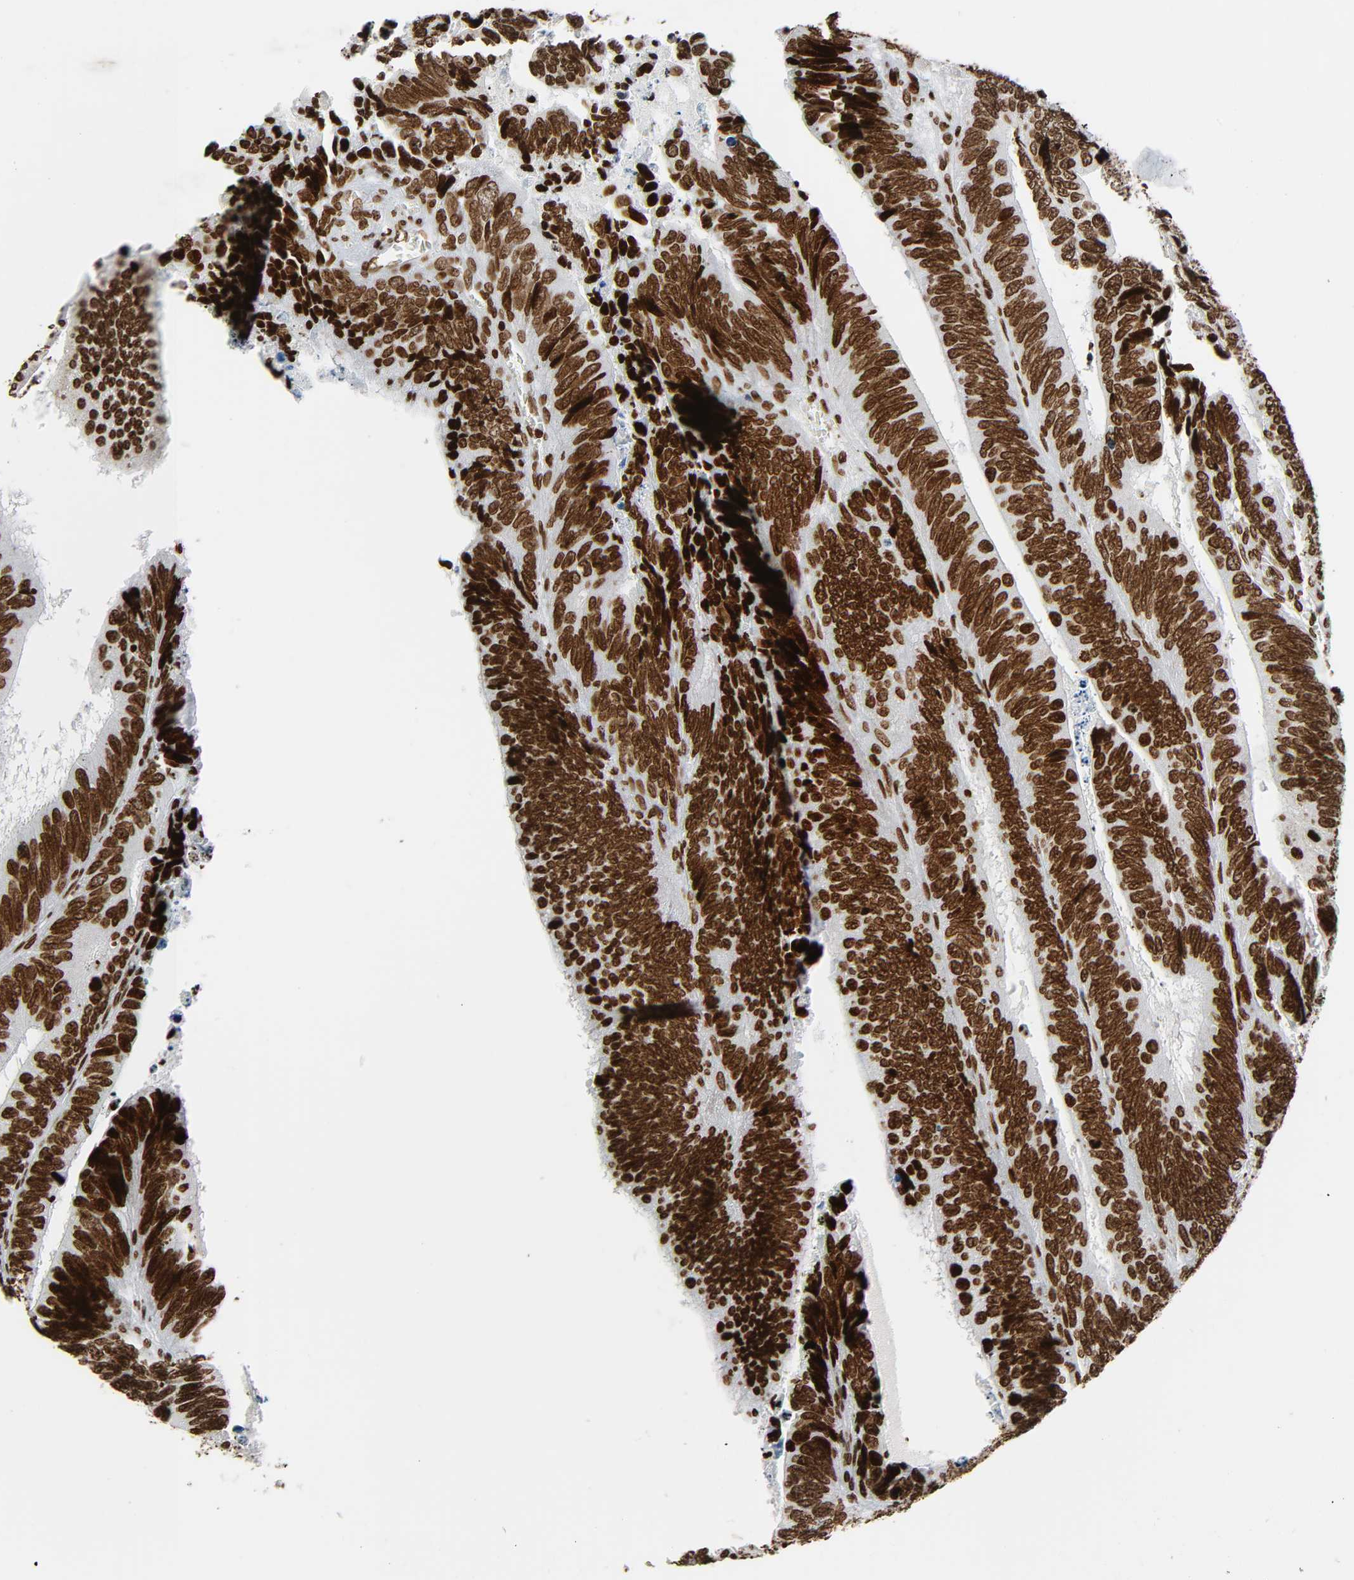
{"staining": {"intensity": "strong", "quantity": ">75%", "location": "nuclear"}, "tissue": "colorectal cancer", "cell_type": "Tumor cells", "image_type": "cancer", "snomed": [{"axis": "morphology", "description": "Adenocarcinoma, NOS"}, {"axis": "topography", "description": "Colon"}], "caption": "Immunohistochemical staining of human colorectal adenocarcinoma displays high levels of strong nuclear expression in about >75% of tumor cells.", "gene": "RXRA", "patient": {"sex": "male", "age": 72}}